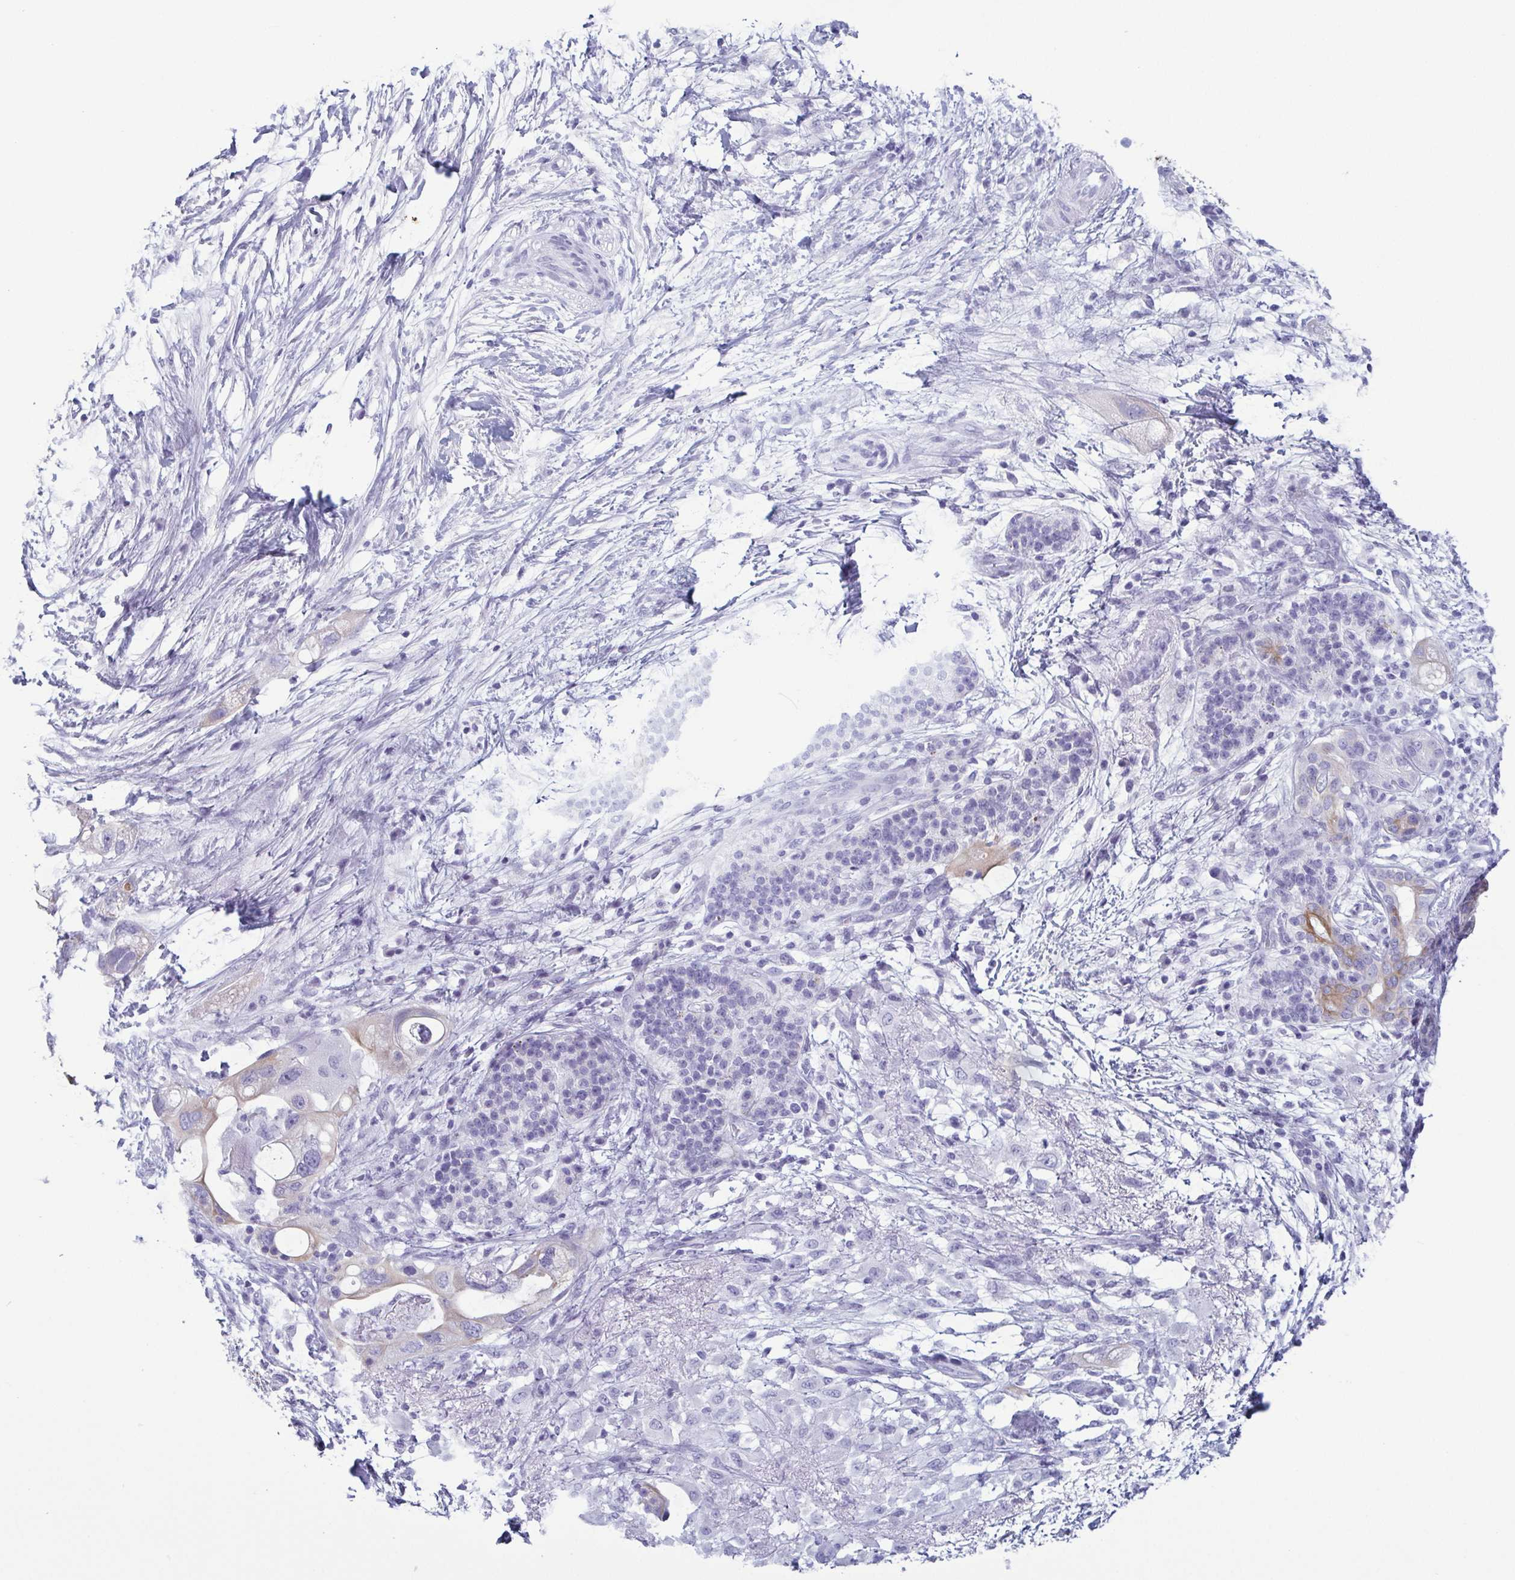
{"staining": {"intensity": "weak", "quantity": "<25%", "location": "cytoplasmic/membranous"}, "tissue": "pancreatic cancer", "cell_type": "Tumor cells", "image_type": "cancer", "snomed": [{"axis": "morphology", "description": "Adenocarcinoma, NOS"}, {"axis": "topography", "description": "Pancreas"}], "caption": "Micrograph shows no protein expression in tumor cells of pancreatic adenocarcinoma tissue. (Brightfield microscopy of DAB (3,3'-diaminobenzidine) immunohistochemistry (IHC) at high magnification).", "gene": "KRT10", "patient": {"sex": "female", "age": 72}}